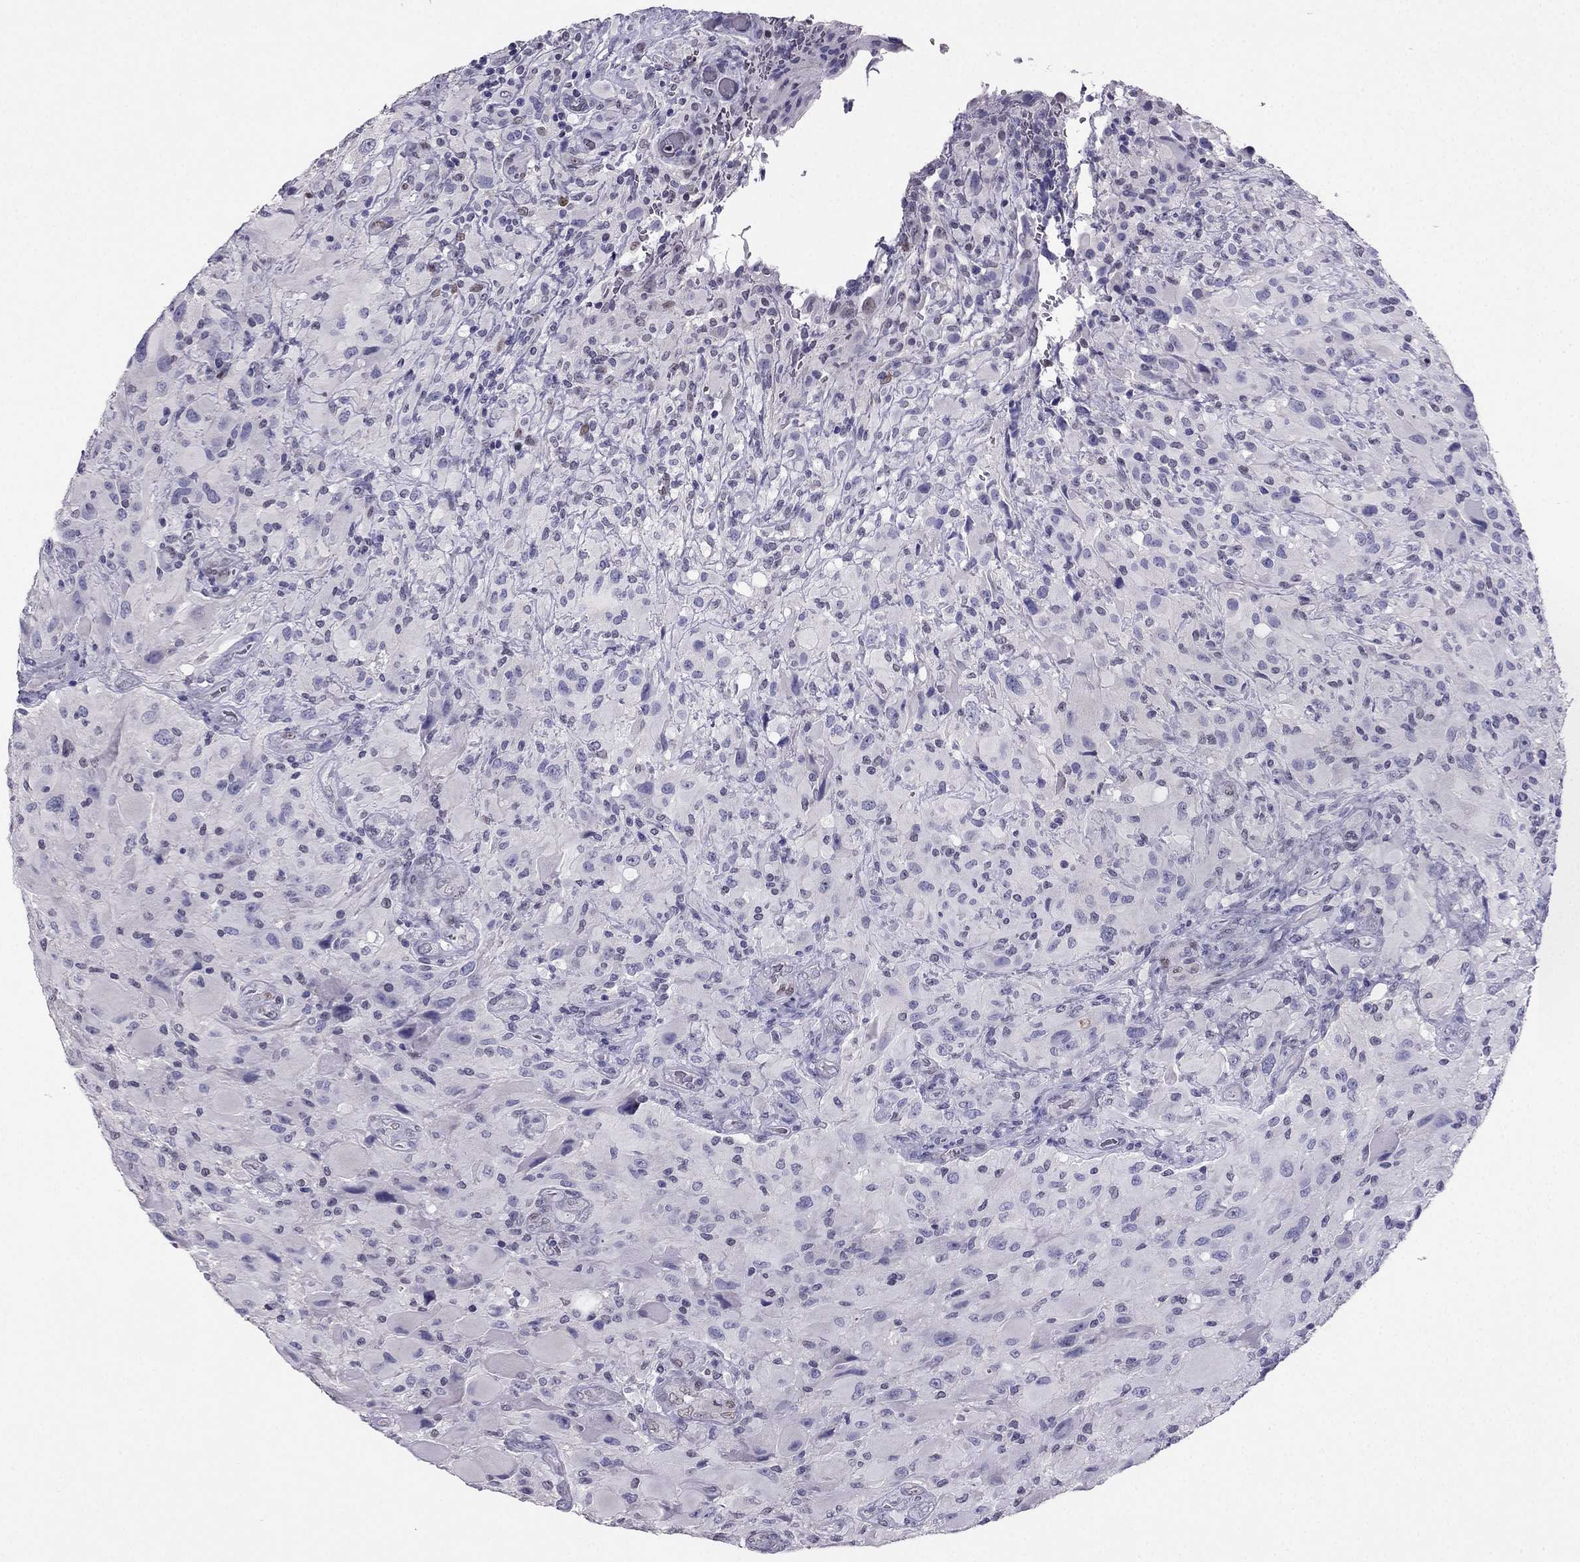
{"staining": {"intensity": "negative", "quantity": "none", "location": "none"}, "tissue": "glioma", "cell_type": "Tumor cells", "image_type": "cancer", "snomed": [{"axis": "morphology", "description": "Glioma, malignant, High grade"}, {"axis": "topography", "description": "Cerebral cortex"}], "caption": "This is a histopathology image of IHC staining of malignant high-grade glioma, which shows no positivity in tumor cells.", "gene": "ARID3A", "patient": {"sex": "male", "age": 35}}